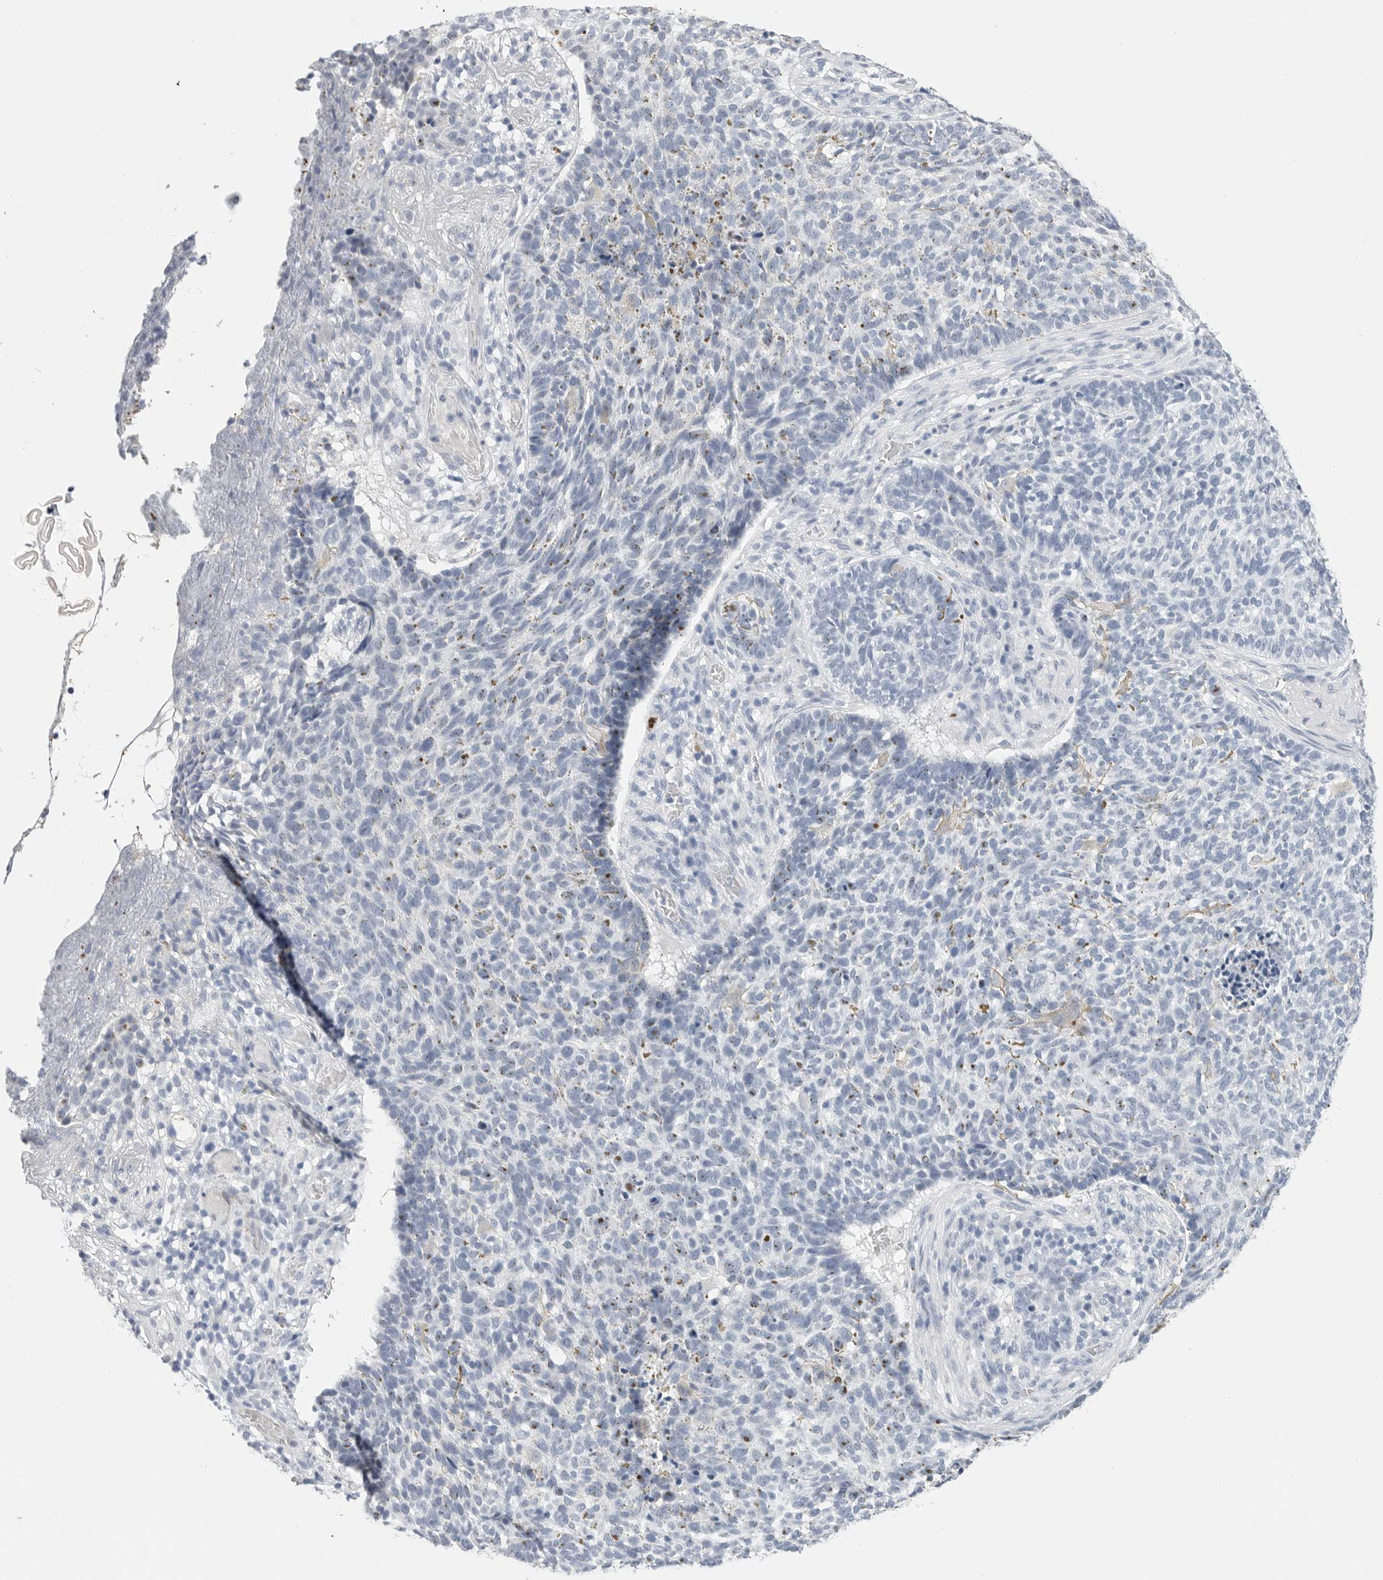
{"staining": {"intensity": "negative", "quantity": "none", "location": "none"}, "tissue": "skin cancer", "cell_type": "Tumor cells", "image_type": "cancer", "snomed": [{"axis": "morphology", "description": "Basal cell carcinoma"}, {"axis": "topography", "description": "Skin"}], "caption": "Immunohistochemistry histopathology image of neoplastic tissue: human skin cancer (basal cell carcinoma) stained with DAB shows no significant protein positivity in tumor cells.", "gene": "PLN", "patient": {"sex": "male", "age": 85}}